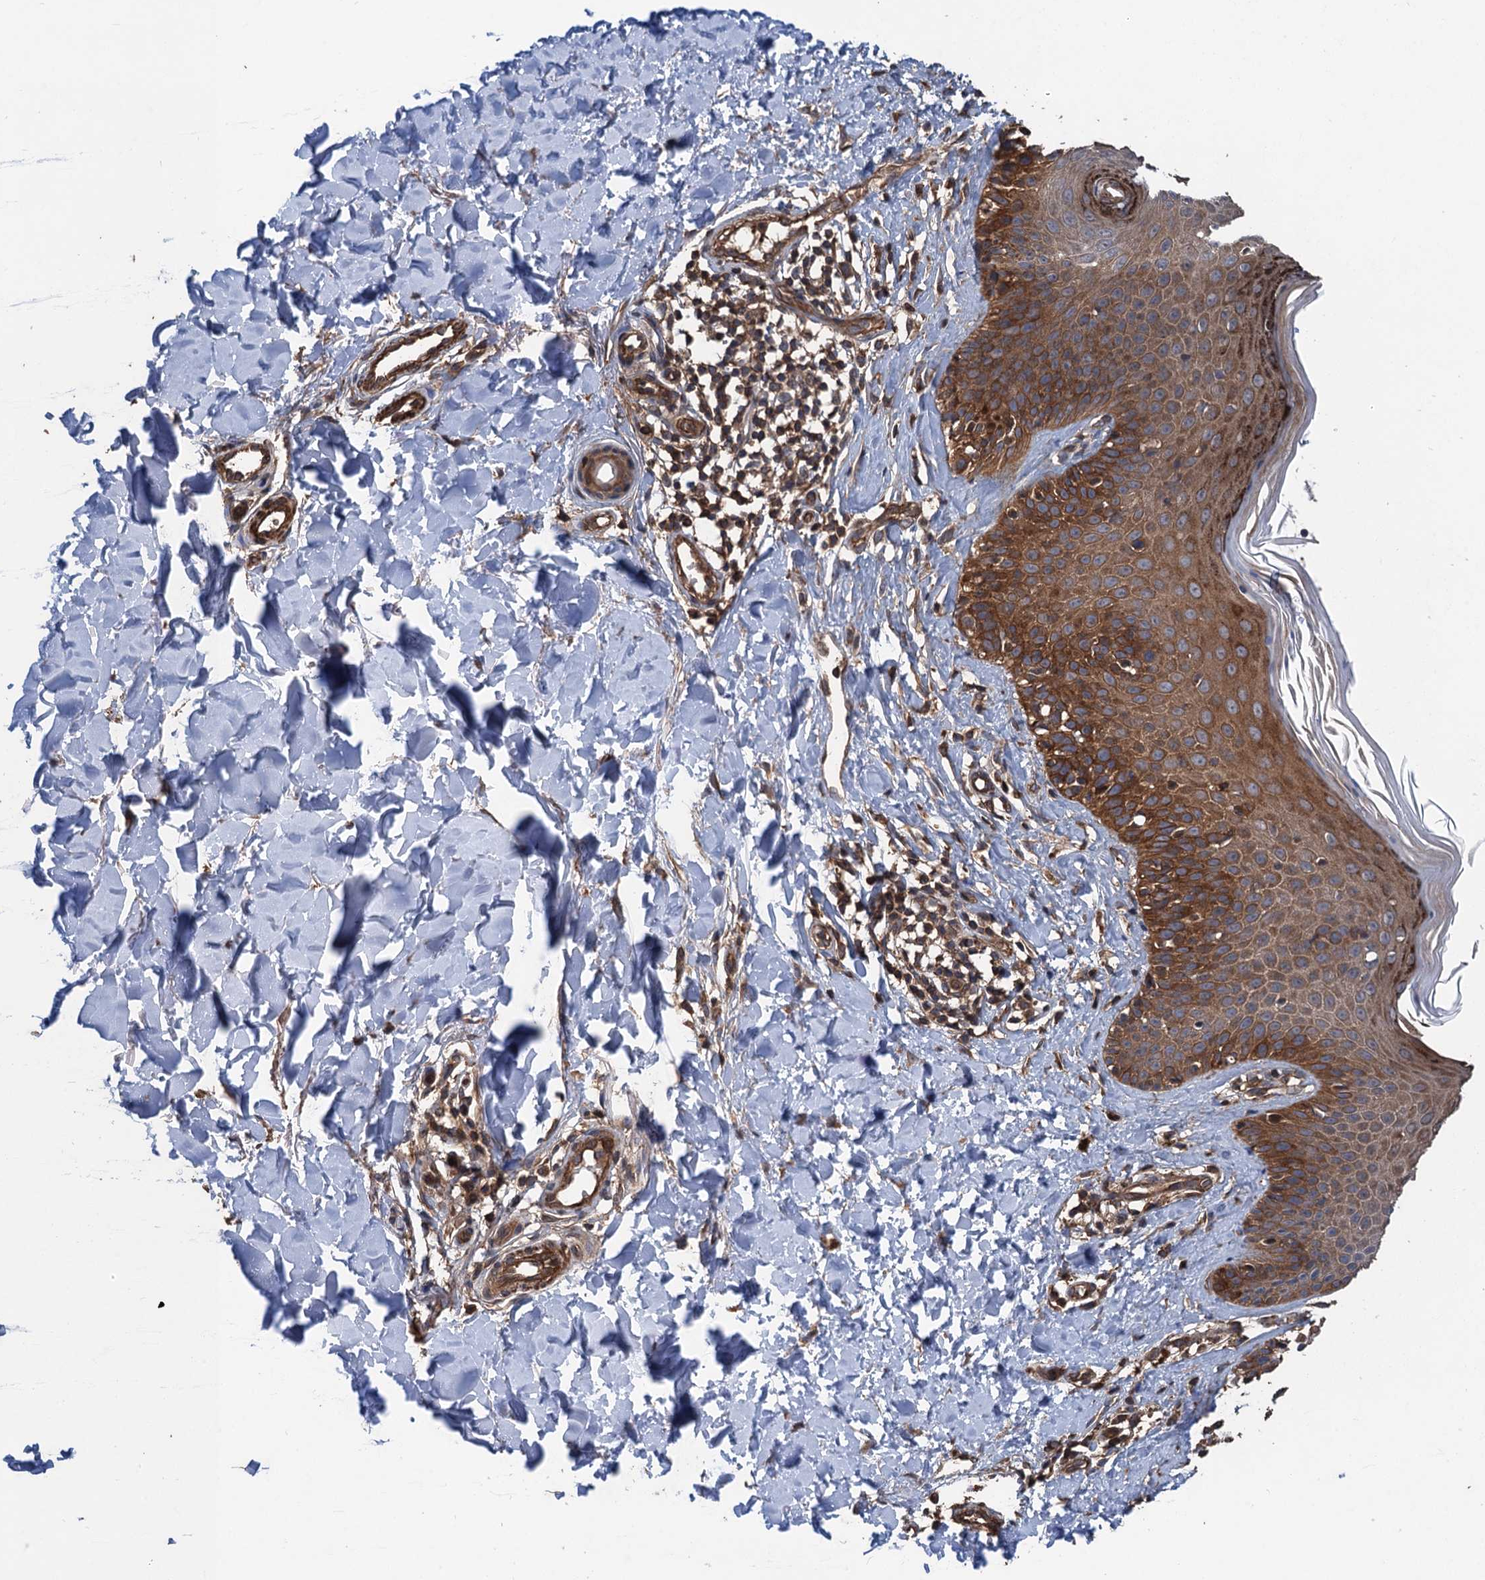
{"staining": {"intensity": "moderate", "quantity": ">75%", "location": "cytoplasmic/membranous"}, "tissue": "skin", "cell_type": "Fibroblasts", "image_type": "normal", "snomed": [{"axis": "morphology", "description": "Normal tissue, NOS"}, {"axis": "topography", "description": "Skin"}], "caption": "Immunohistochemistry of benign skin displays medium levels of moderate cytoplasmic/membranous staining in approximately >75% of fibroblasts. (Brightfield microscopy of DAB IHC at high magnification).", "gene": "PPP4R1", "patient": {"sex": "male", "age": 52}}